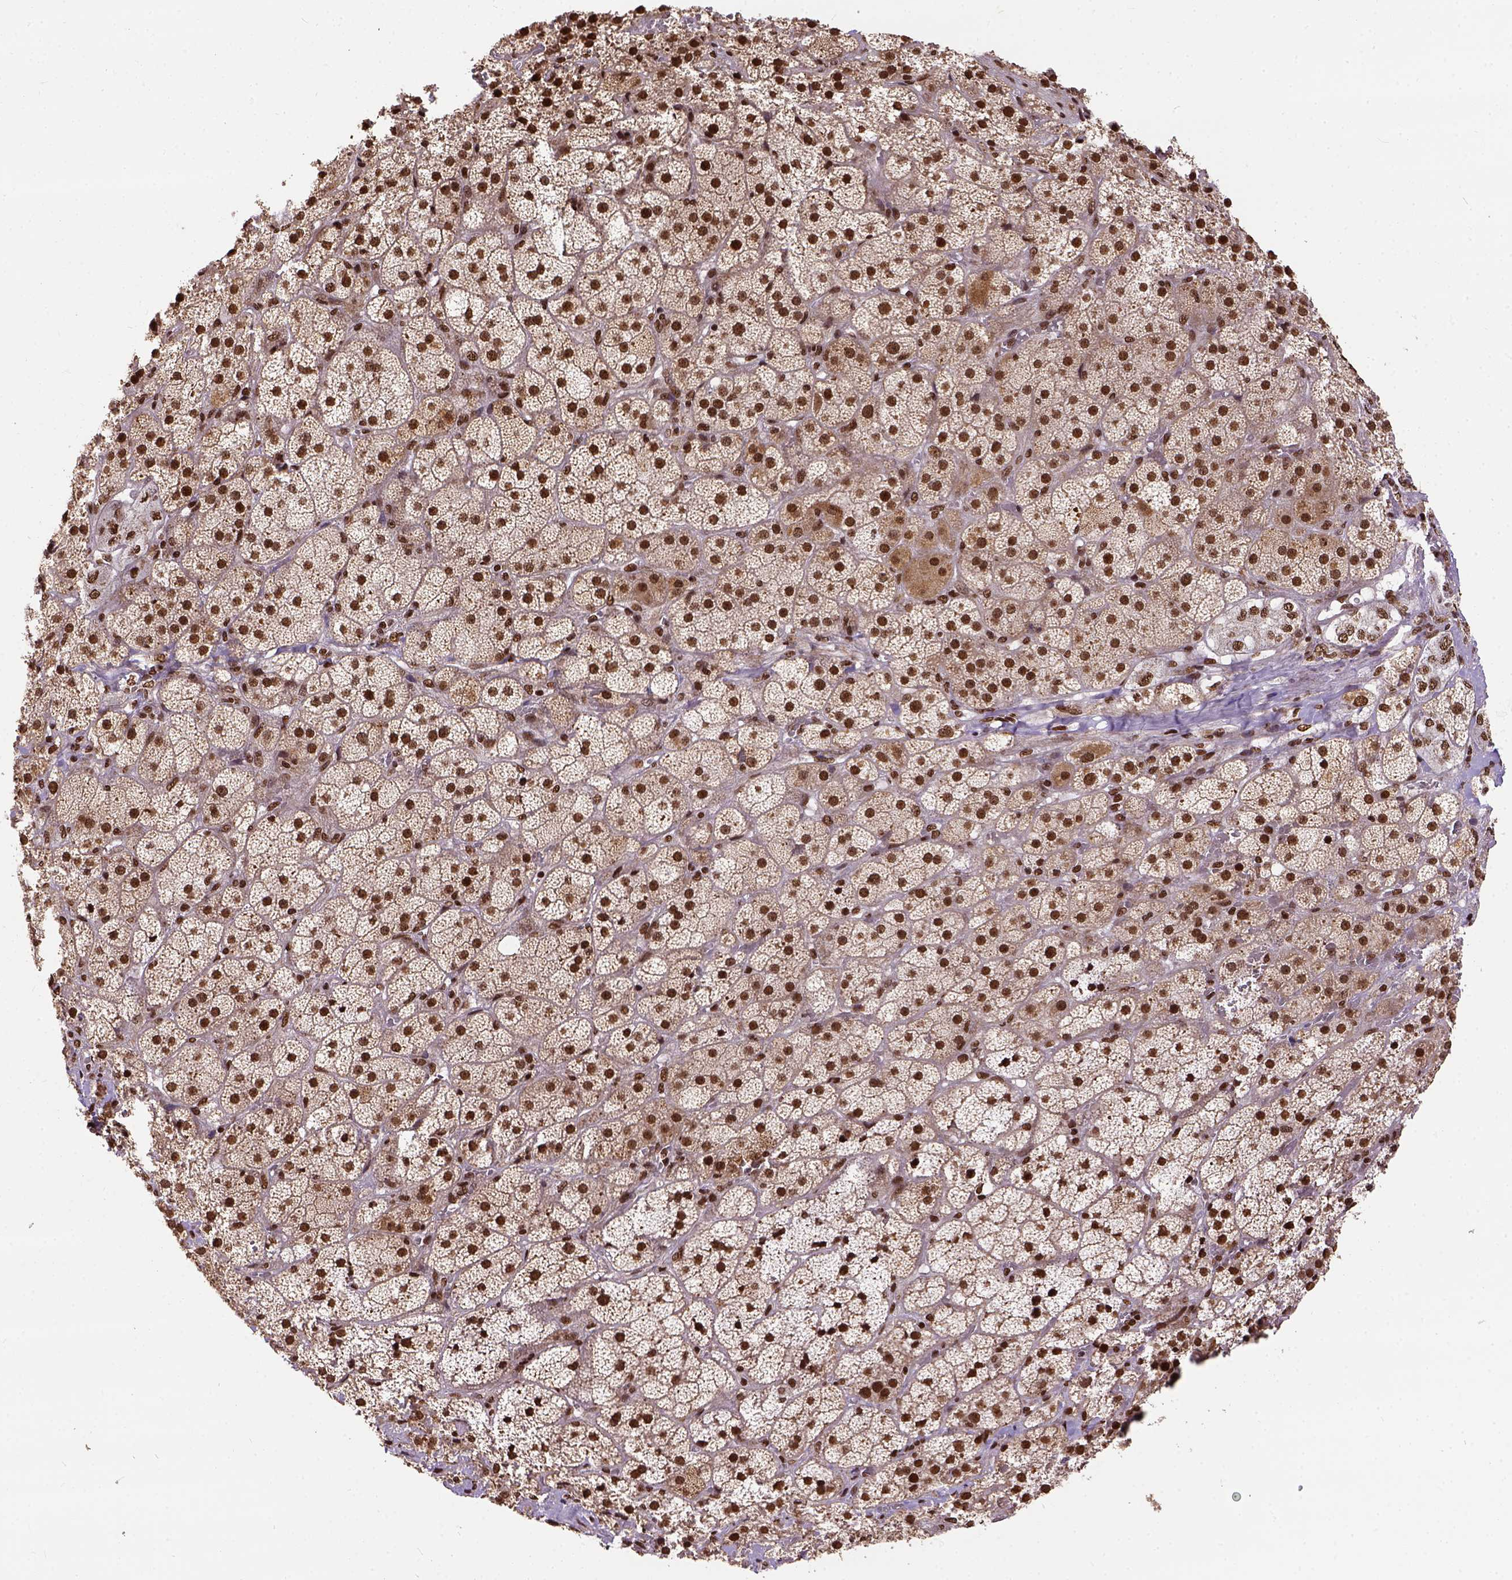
{"staining": {"intensity": "strong", "quantity": ">75%", "location": "nuclear"}, "tissue": "adrenal gland", "cell_type": "Glandular cells", "image_type": "normal", "snomed": [{"axis": "morphology", "description": "Normal tissue, NOS"}, {"axis": "topography", "description": "Adrenal gland"}], "caption": "Immunohistochemical staining of normal adrenal gland shows high levels of strong nuclear expression in approximately >75% of glandular cells.", "gene": "NACC1", "patient": {"sex": "male", "age": 57}}